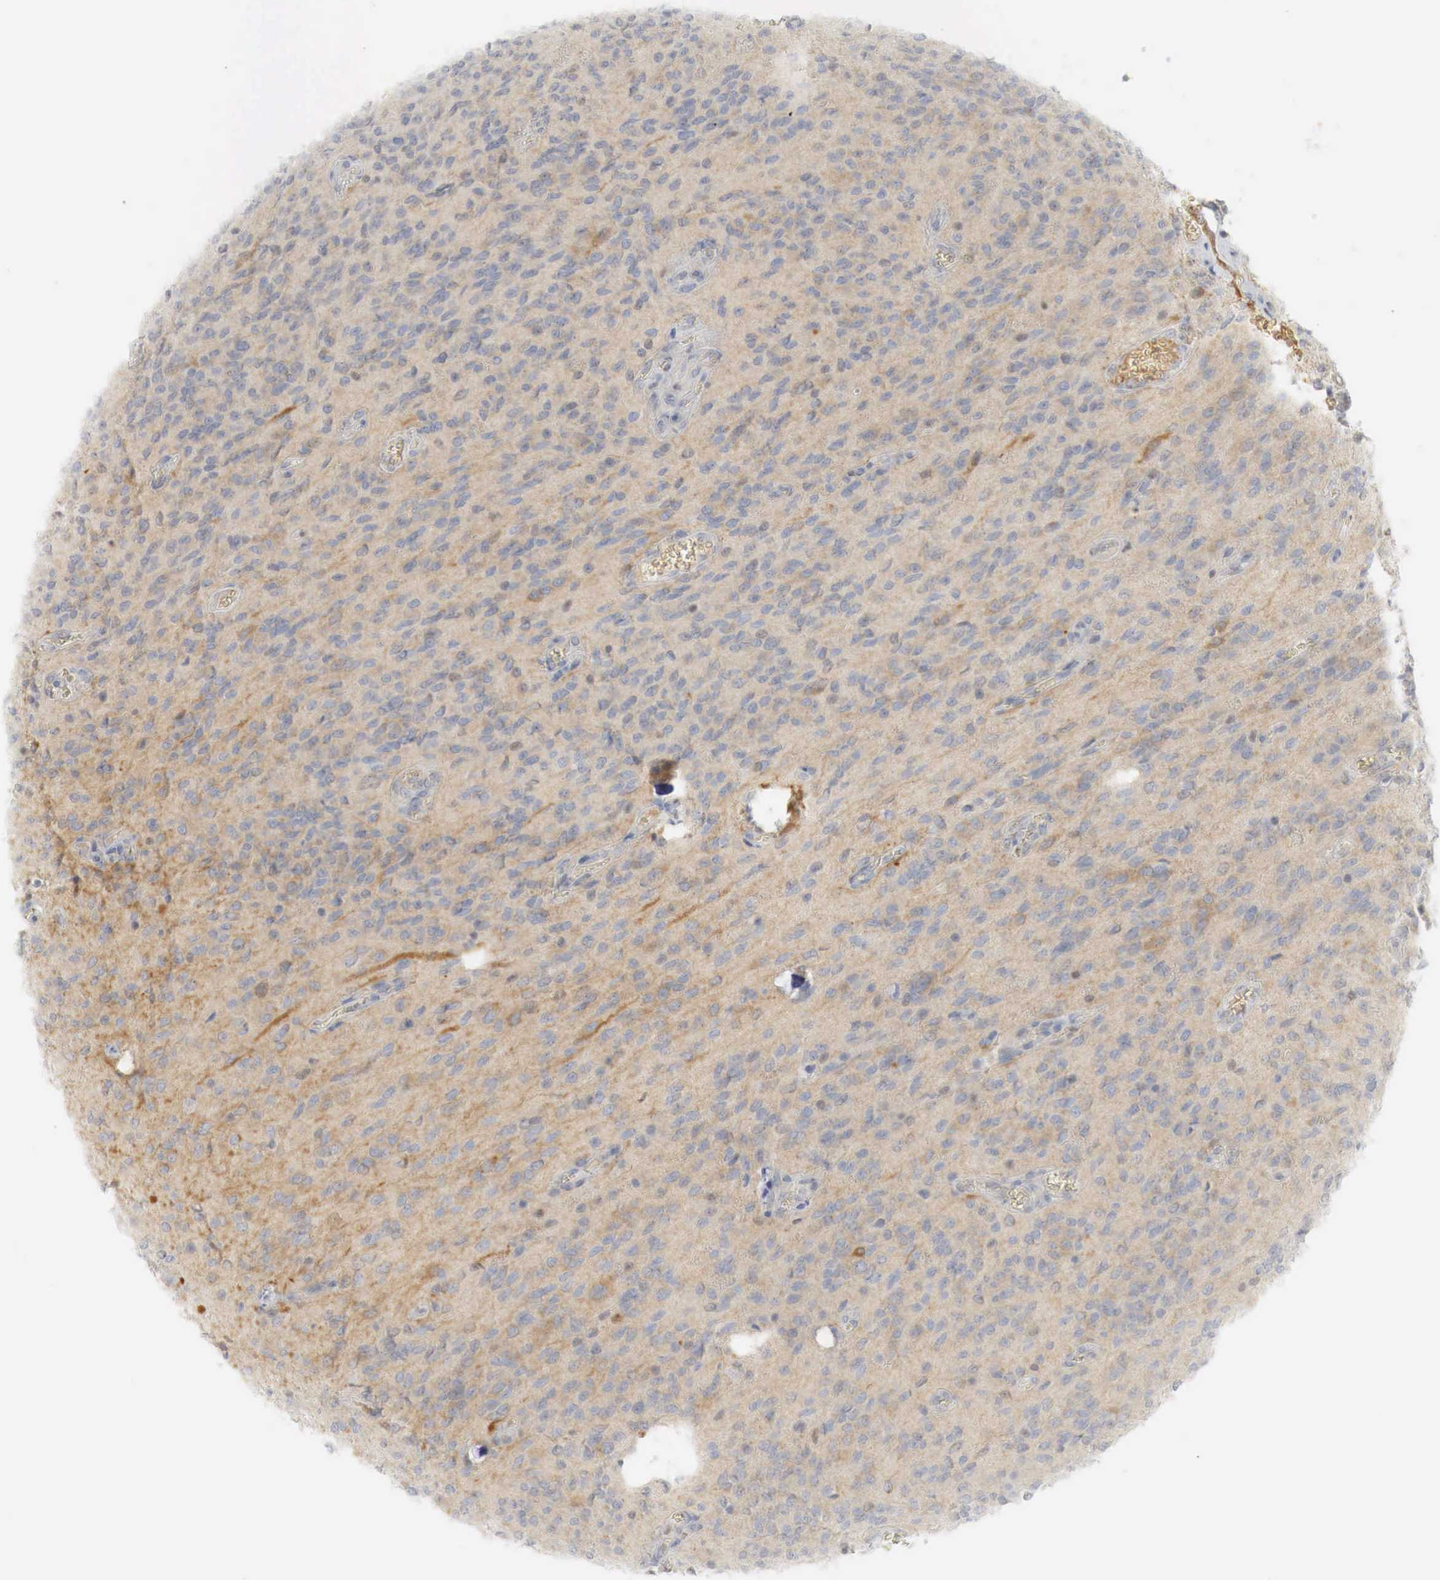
{"staining": {"intensity": "weak", "quantity": "<25%", "location": "cytoplasmic/membranous,nuclear"}, "tissue": "glioma", "cell_type": "Tumor cells", "image_type": "cancer", "snomed": [{"axis": "morphology", "description": "Glioma, malignant, Low grade"}, {"axis": "topography", "description": "Brain"}], "caption": "IHC histopathology image of glioma stained for a protein (brown), which reveals no staining in tumor cells.", "gene": "MYC", "patient": {"sex": "female", "age": 15}}